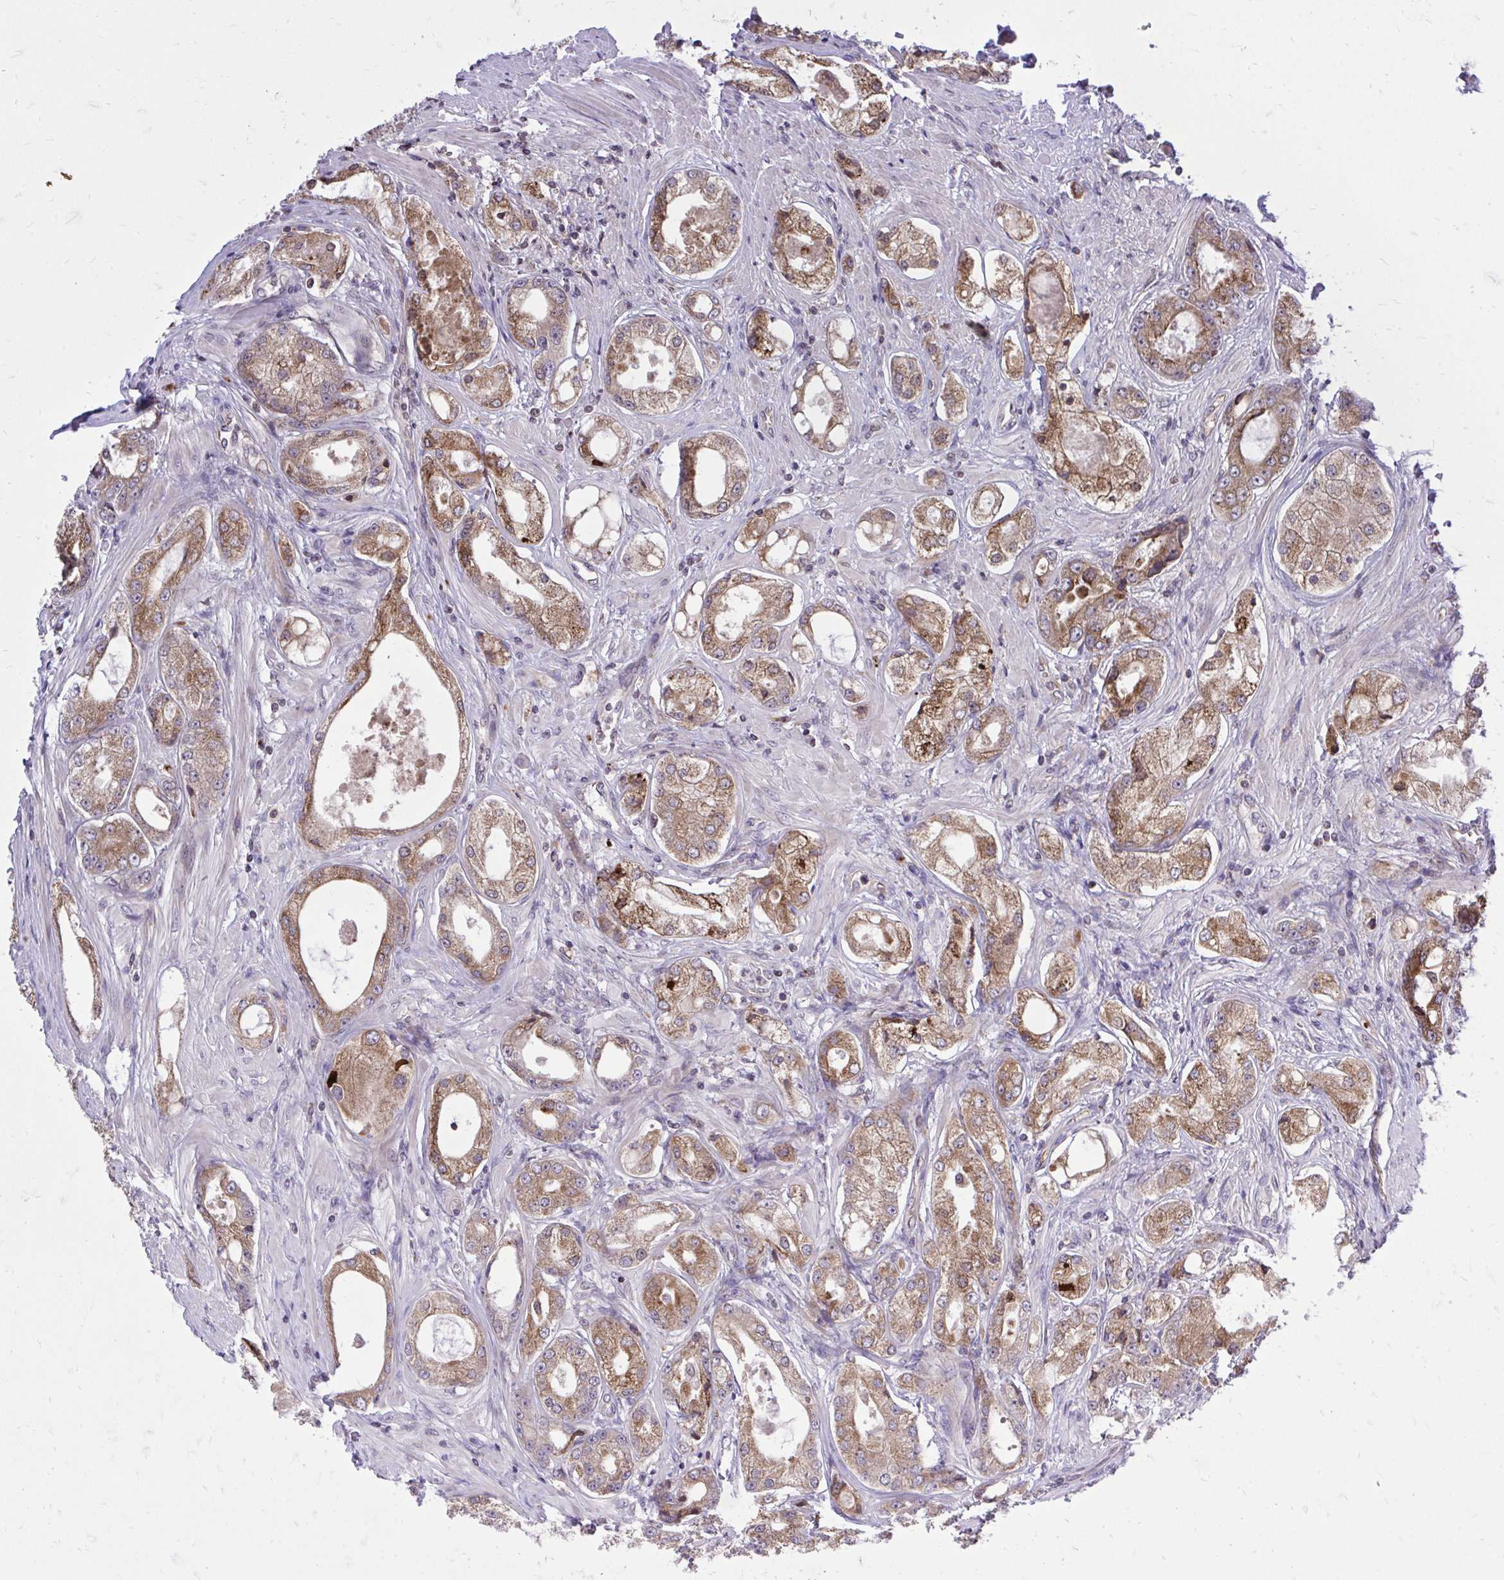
{"staining": {"intensity": "moderate", "quantity": ">75%", "location": "cytoplasmic/membranous"}, "tissue": "prostate cancer", "cell_type": "Tumor cells", "image_type": "cancer", "snomed": [{"axis": "morphology", "description": "Adenocarcinoma, Low grade"}, {"axis": "topography", "description": "Prostate"}], "caption": "This image reveals immunohistochemistry (IHC) staining of human prostate low-grade adenocarcinoma, with medium moderate cytoplasmic/membranous expression in approximately >75% of tumor cells.", "gene": "METTL9", "patient": {"sex": "male", "age": 68}}